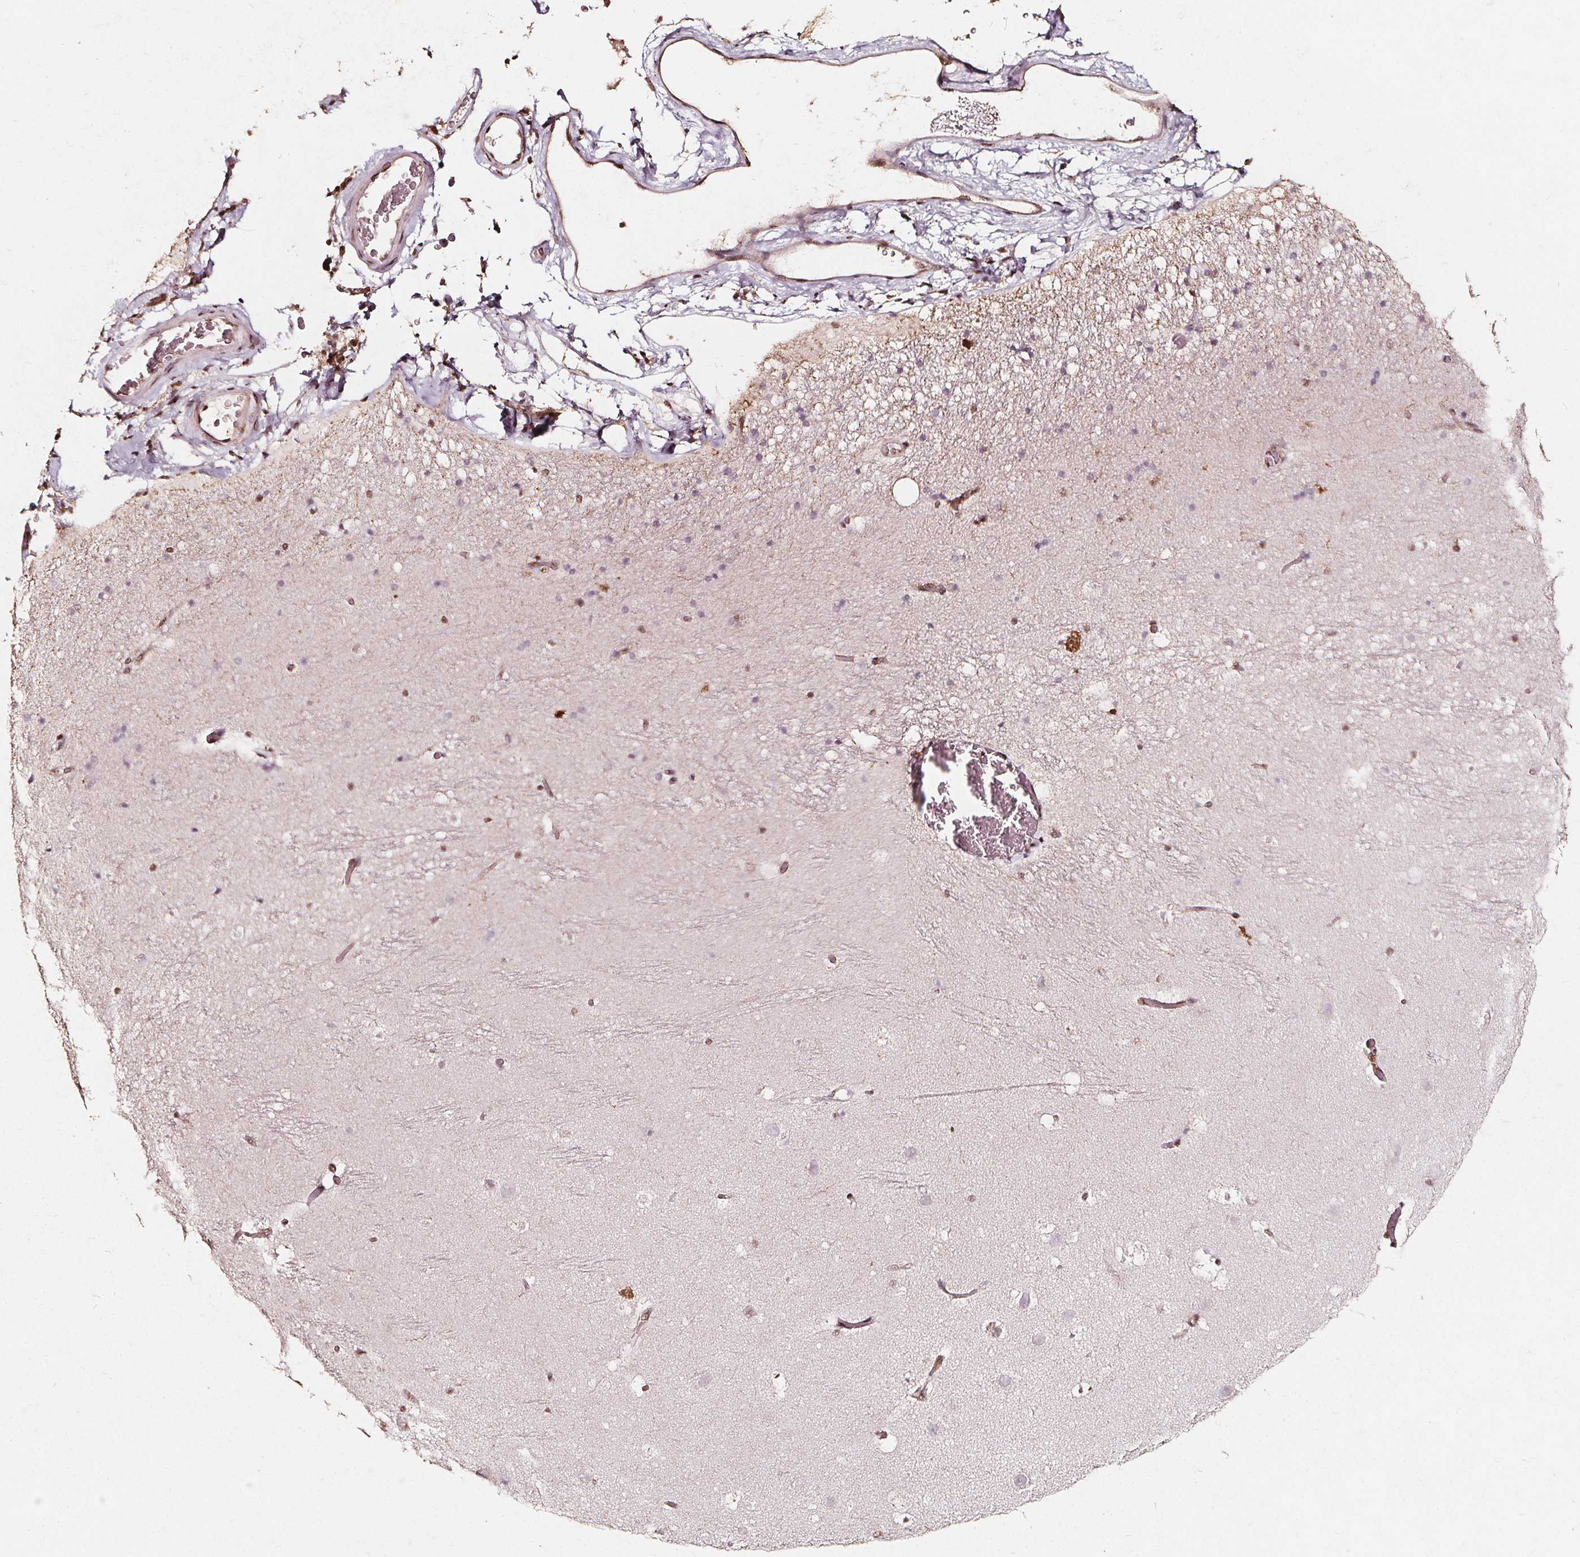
{"staining": {"intensity": "negative", "quantity": "none", "location": "none"}, "tissue": "hippocampus", "cell_type": "Glial cells", "image_type": "normal", "snomed": [{"axis": "morphology", "description": "Normal tissue, NOS"}, {"axis": "topography", "description": "Hippocampus"}], "caption": "Glial cells are negative for protein expression in normal human hippocampus. Nuclei are stained in blue.", "gene": "SMN1", "patient": {"sex": "male", "age": 26}}